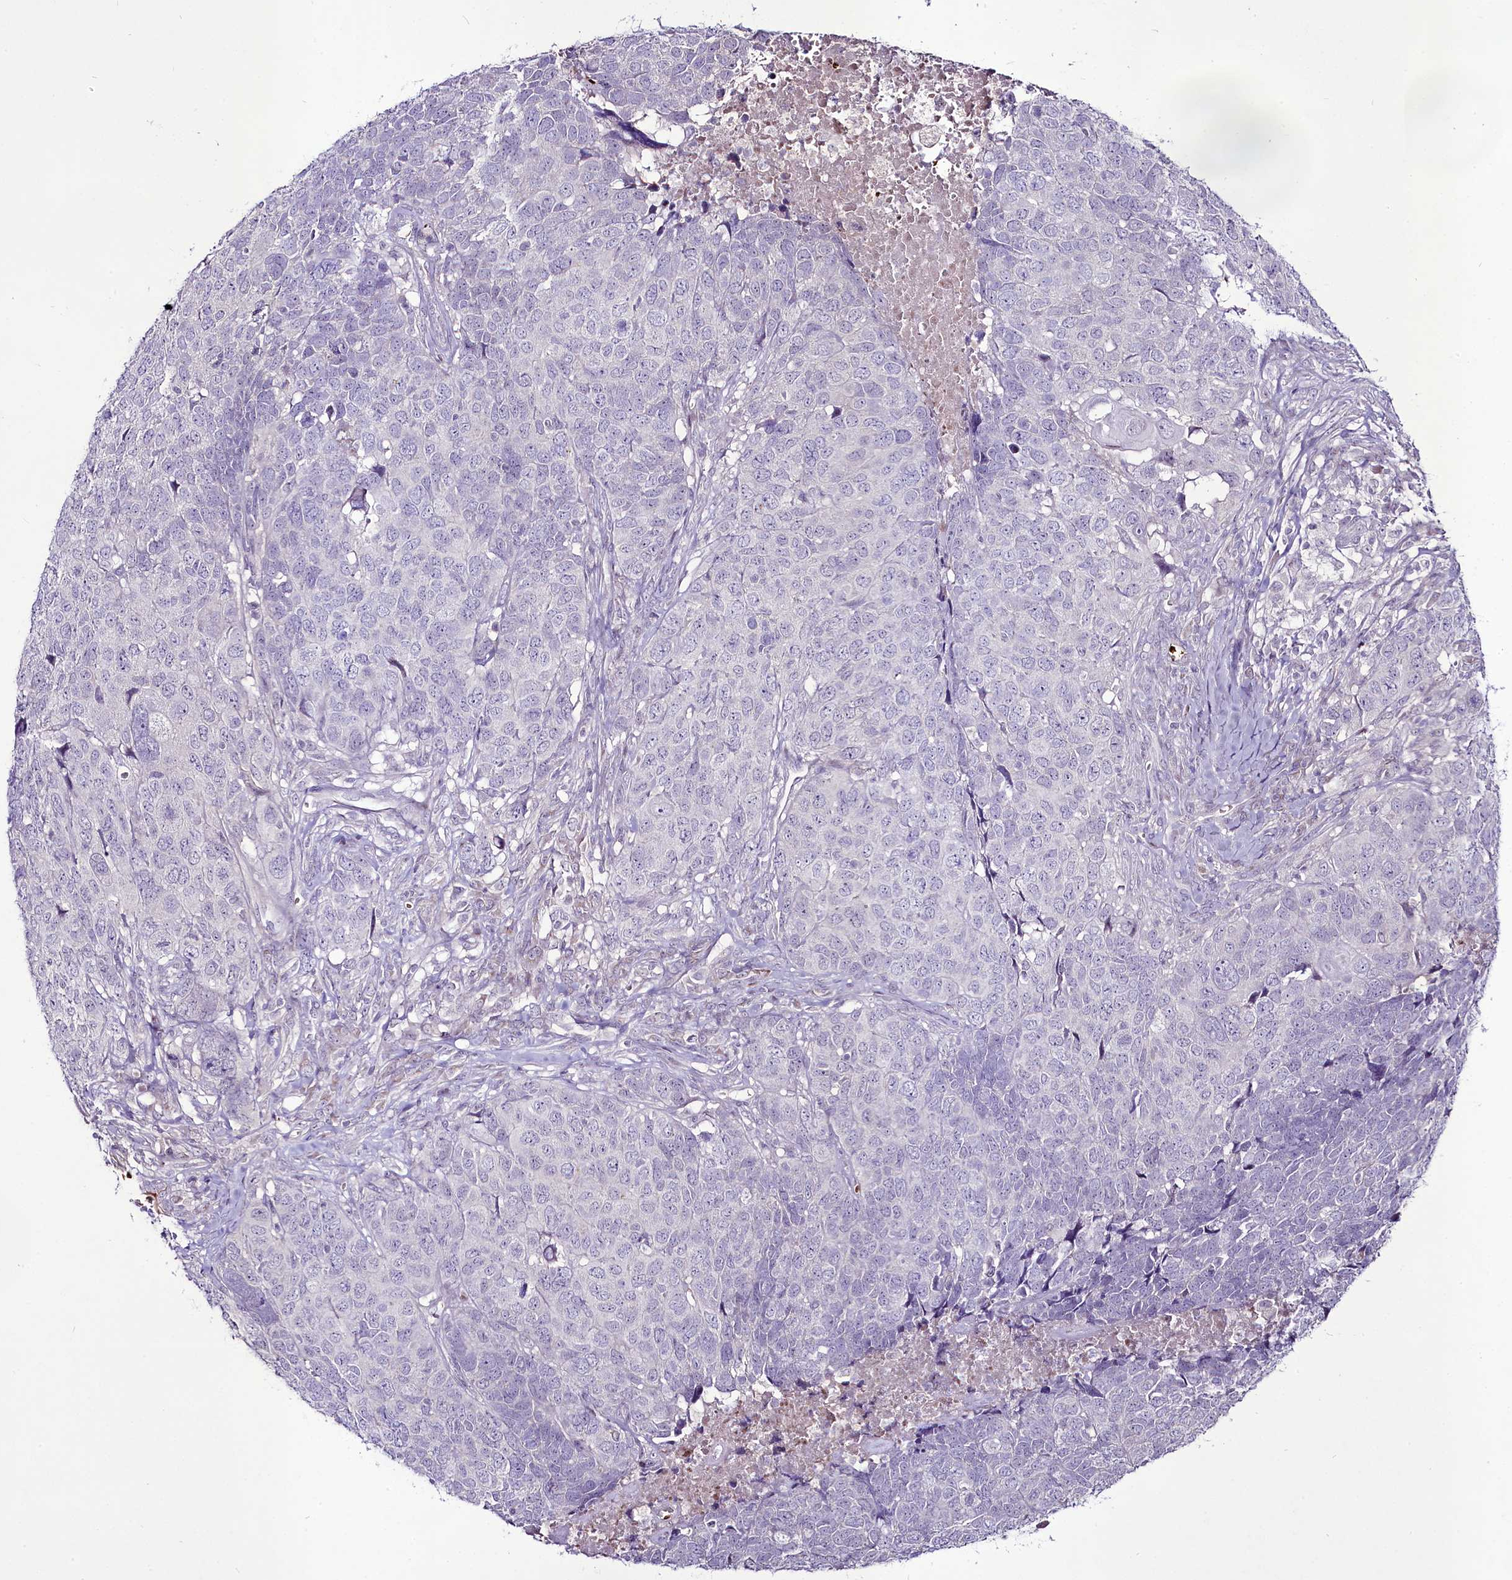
{"staining": {"intensity": "negative", "quantity": "none", "location": "none"}, "tissue": "head and neck cancer", "cell_type": "Tumor cells", "image_type": "cancer", "snomed": [{"axis": "morphology", "description": "Squamous cell carcinoma, NOS"}, {"axis": "topography", "description": "Head-Neck"}], "caption": "Tumor cells show no significant protein positivity in head and neck cancer. Brightfield microscopy of IHC stained with DAB (brown) and hematoxylin (blue), captured at high magnification.", "gene": "SUSD3", "patient": {"sex": "male", "age": 66}}